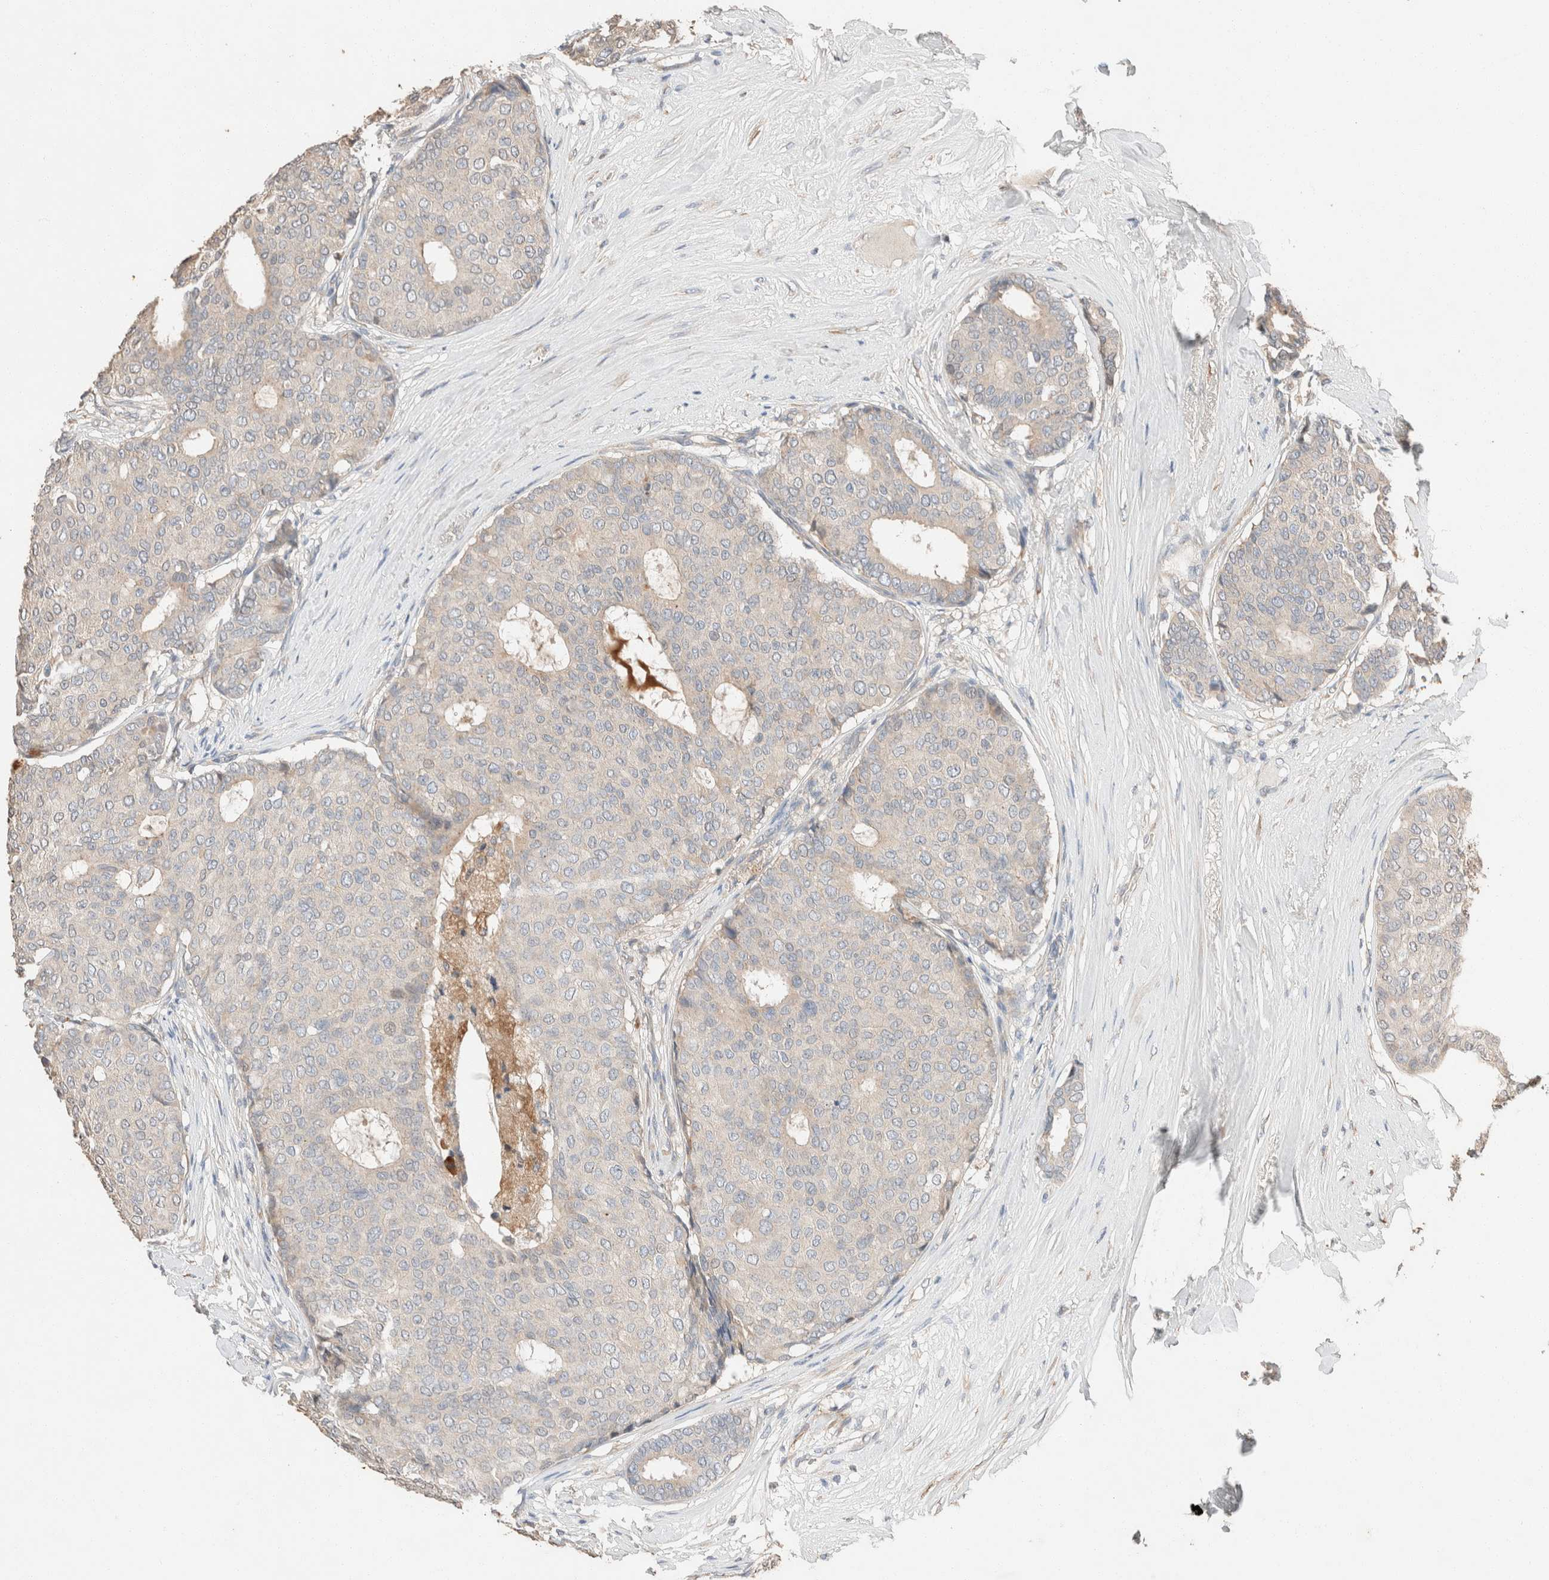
{"staining": {"intensity": "negative", "quantity": "none", "location": "none"}, "tissue": "breast cancer", "cell_type": "Tumor cells", "image_type": "cancer", "snomed": [{"axis": "morphology", "description": "Duct carcinoma"}, {"axis": "topography", "description": "Breast"}], "caption": "An immunohistochemistry (IHC) image of infiltrating ductal carcinoma (breast) is shown. There is no staining in tumor cells of infiltrating ductal carcinoma (breast).", "gene": "TUBD1", "patient": {"sex": "female", "age": 75}}